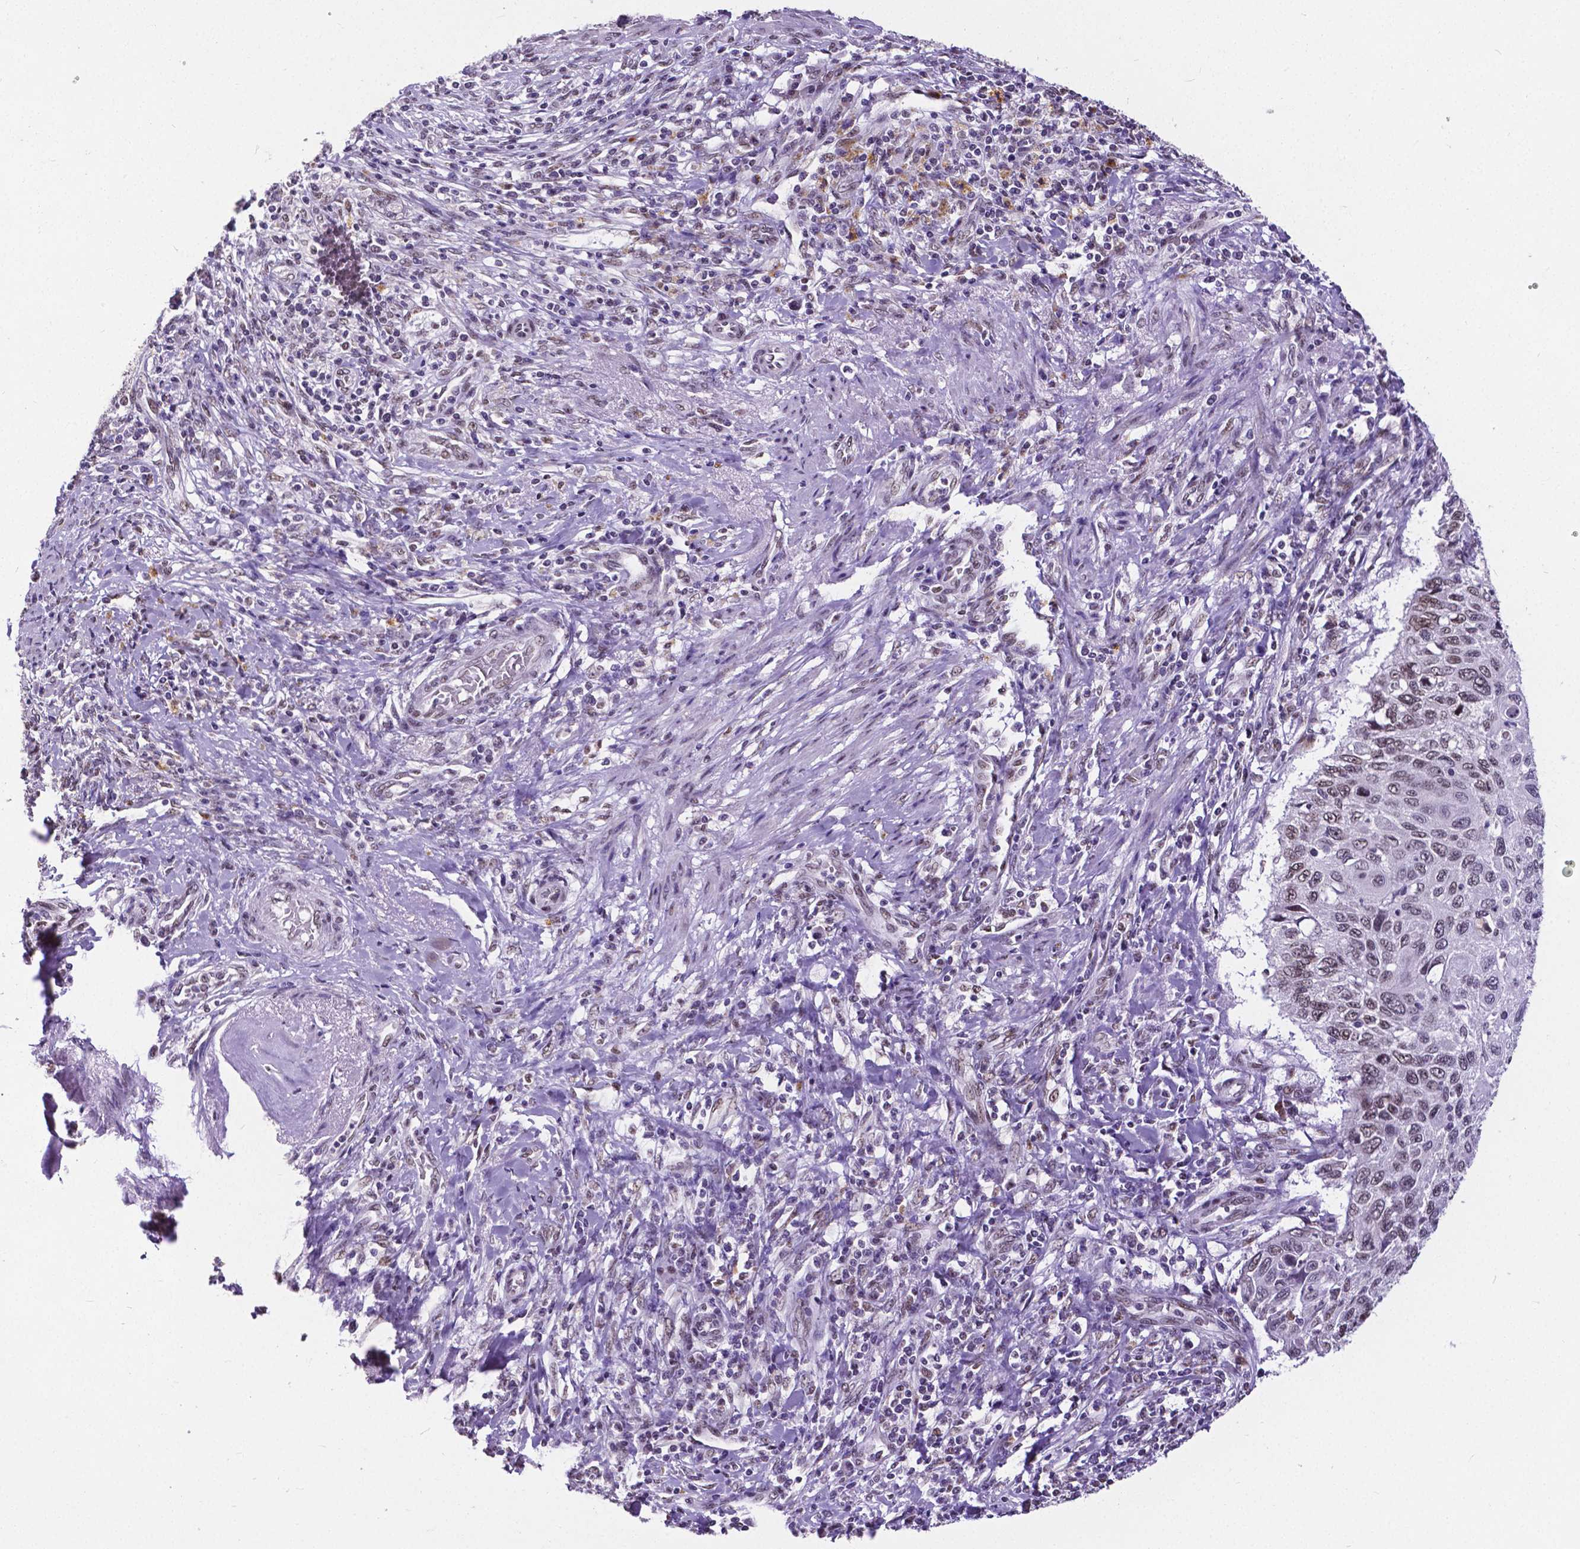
{"staining": {"intensity": "weak", "quantity": "<25%", "location": "nuclear"}, "tissue": "cervical cancer", "cell_type": "Tumor cells", "image_type": "cancer", "snomed": [{"axis": "morphology", "description": "Squamous cell carcinoma, NOS"}, {"axis": "topography", "description": "Cervix"}], "caption": "Cervical squamous cell carcinoma stained for a protein using immunohistochemistry (IHC) displays no positivity tumor cells.", "gene": "ATRX", "patient": {"sex": "female", "age": 70}}